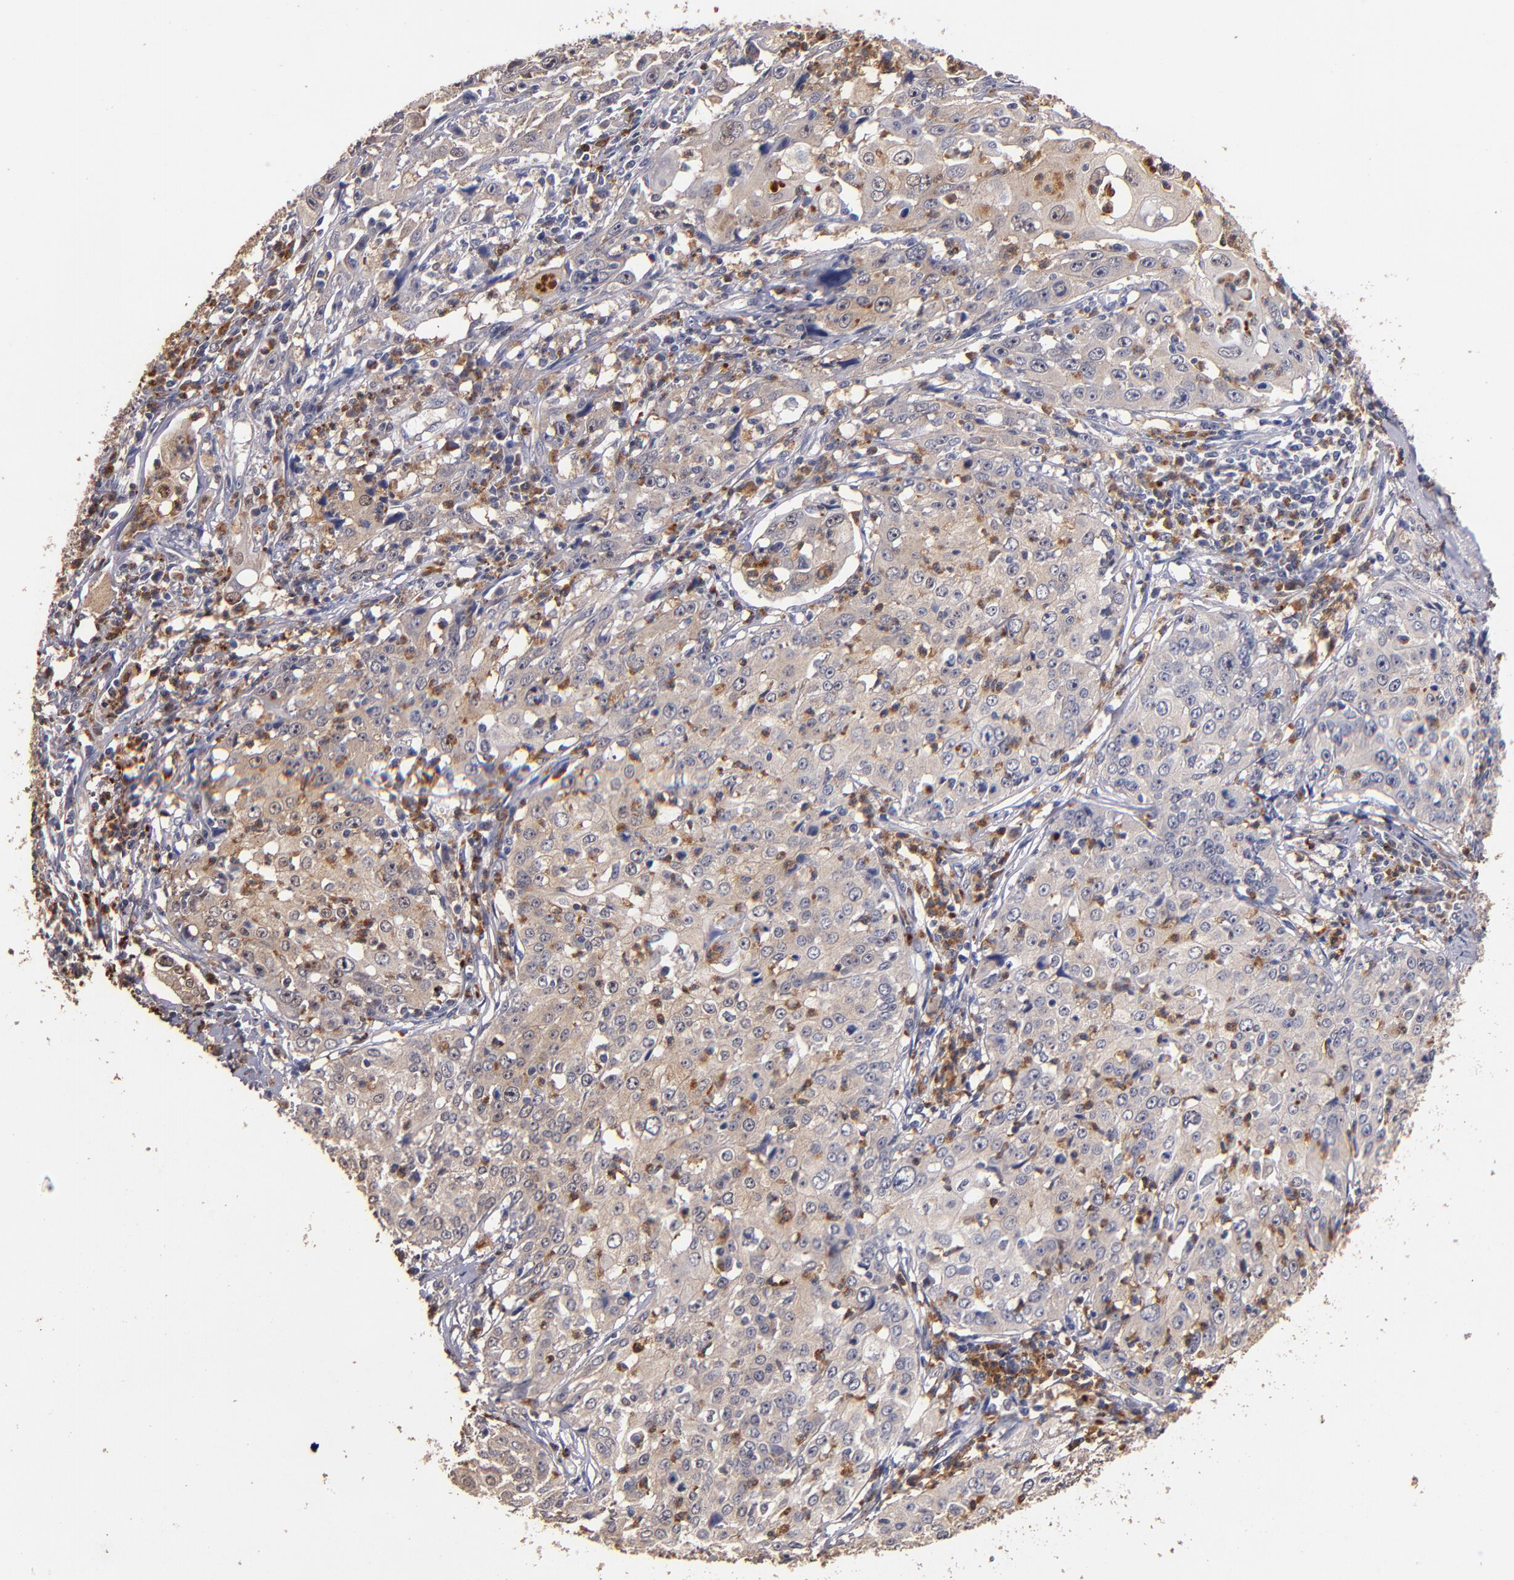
{"staining": {"intensity": "weak", "quantity": ">75%", "location": "cytoplasmic/membranous"}, "tissue": "cervical cancer", "cell_type": "Tumor cells", "image_type": "cancer", "snomed": [{"axis": "morphology", "description": "Squamous cell carcinoma, NOS"}, {"axis": "topography", "description": "Cervix"}], "caption": "This micrograph exhibits immunohistochemistry staining of cervical cancer, with low weak cytoplasmic/membranous expression in approximately >75% of tumor cells.", "gene": "TTLL12", "patient": {"sex": "female", "age": 39}}